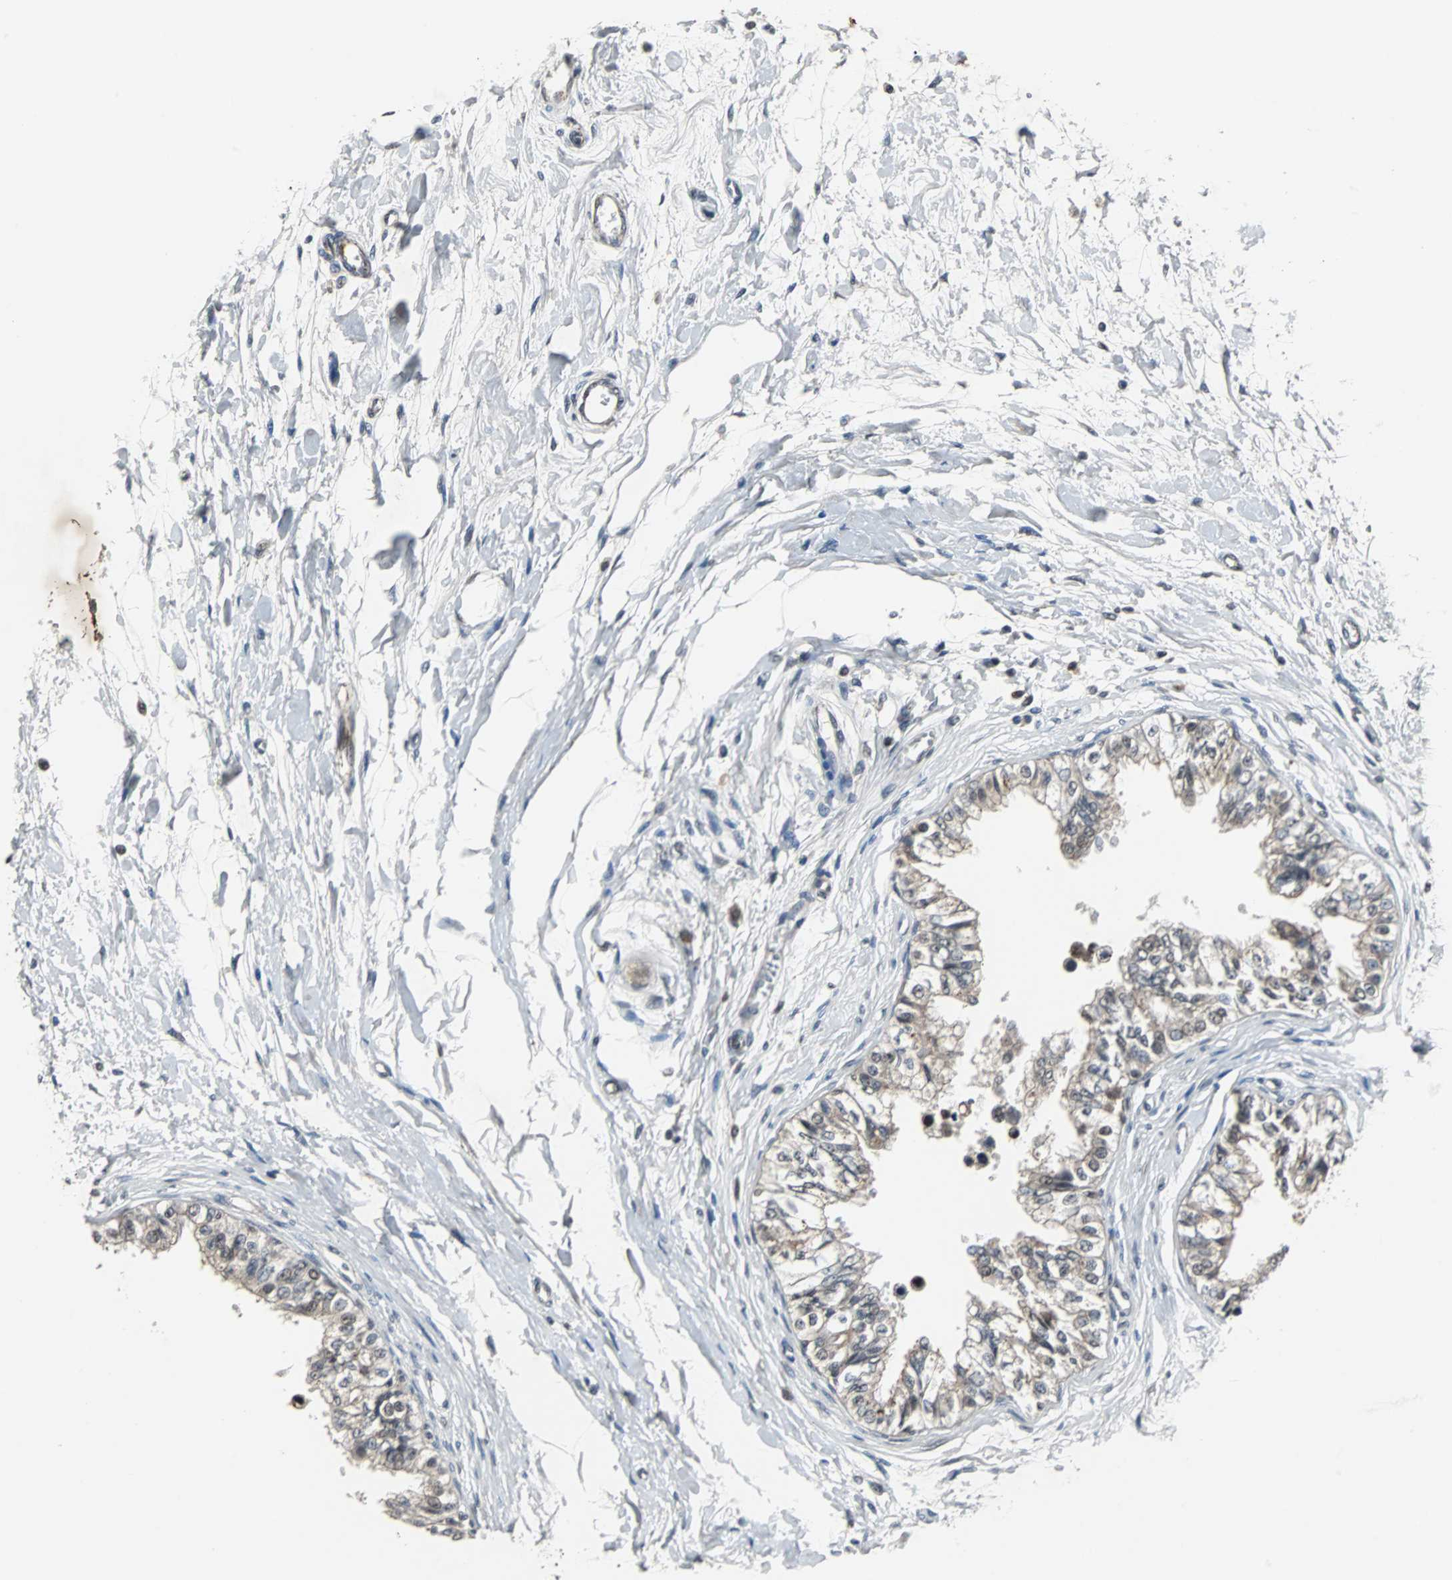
{"staining": {"intensity": "moderate", "quantity": ">75%", "location": "cytoplasmic/membranous"}, "tissue": "epididymis", "cell_type": "Glandular cells", "image_type": "normal", "snomed": [{"axis": "morphology", "description": "Normal tissue, NOS"}, {"axis": "morphology", "description": "Adenocarcinoma, metastatic, NOS"}, {"axis": "topography", "description": "Testis"}, {"axis": "topography", "description": "Epididymis"}], "caption": "Protein positivity by IHC displays moderate cytoplasmic/membranous staining in approximately >75% of glandular cells in benign epididymis. (Brightfield microscopy of DAB IHC at high magnification).", "gene": "LSR", "patient": {"sex": "male", "age": 26}}